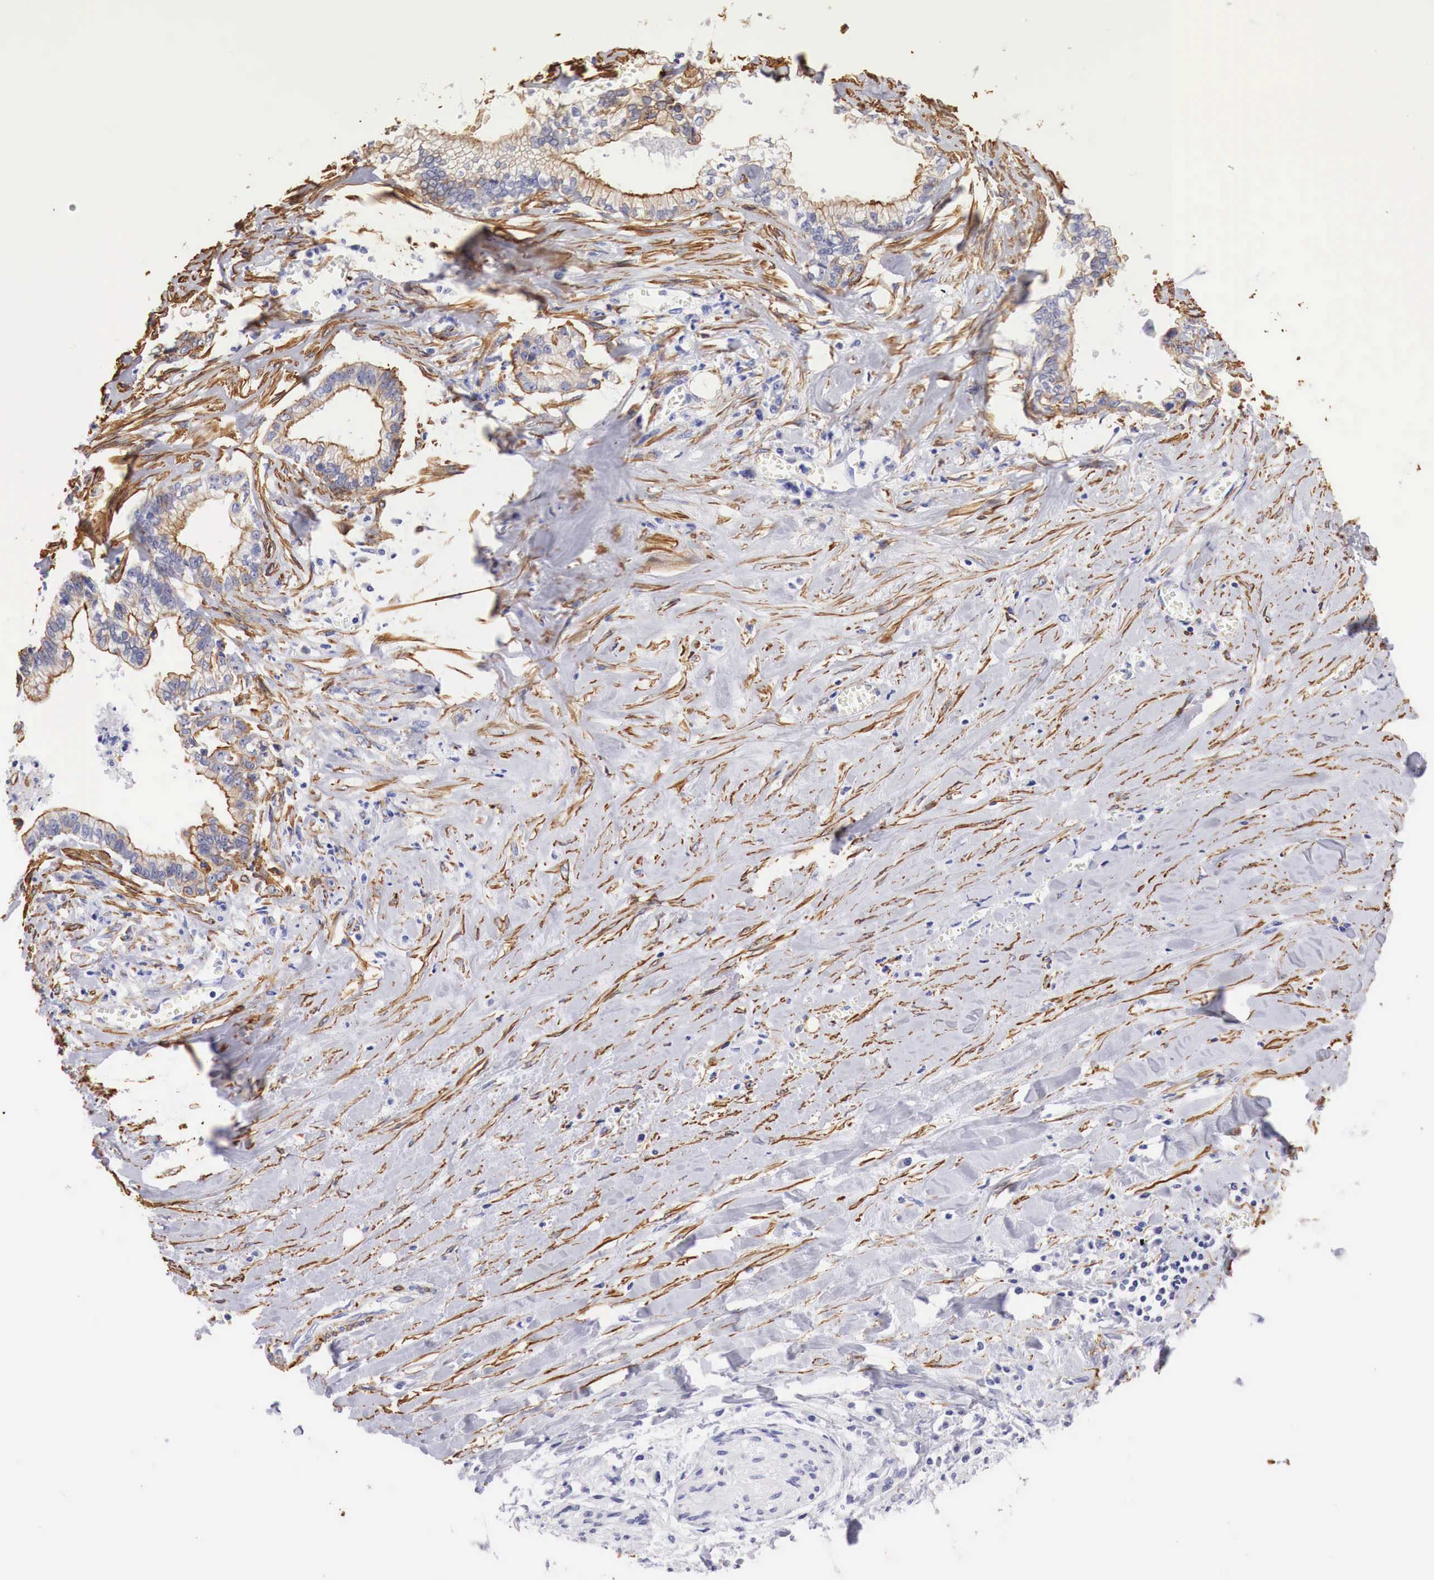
{"staining": {"intensity": "negative", "quantity": "none", "location": "none"}, "tissue": "liver cancer", "cell_type": "Tumor cells", "image_type": "cancer", "snomed": [{"axis": "morphology", "description": "Cholangiocarcinoma"}, {"axis": "topography", "description": "Liver"}], "caption": "The immunohistochemistry image has no significant positivity in tumor cells of liver cancer (cholangiocarcinoma) tissue. The staining was performed using DAB (3,3'-diaminobenzidine) to visualize the protein expression in brown, while the nuclei were stained in blue with hematoxylin (Magnification: 20x).", "gene": "TPM1", "patient": {"sex": "male", "age": 57}}